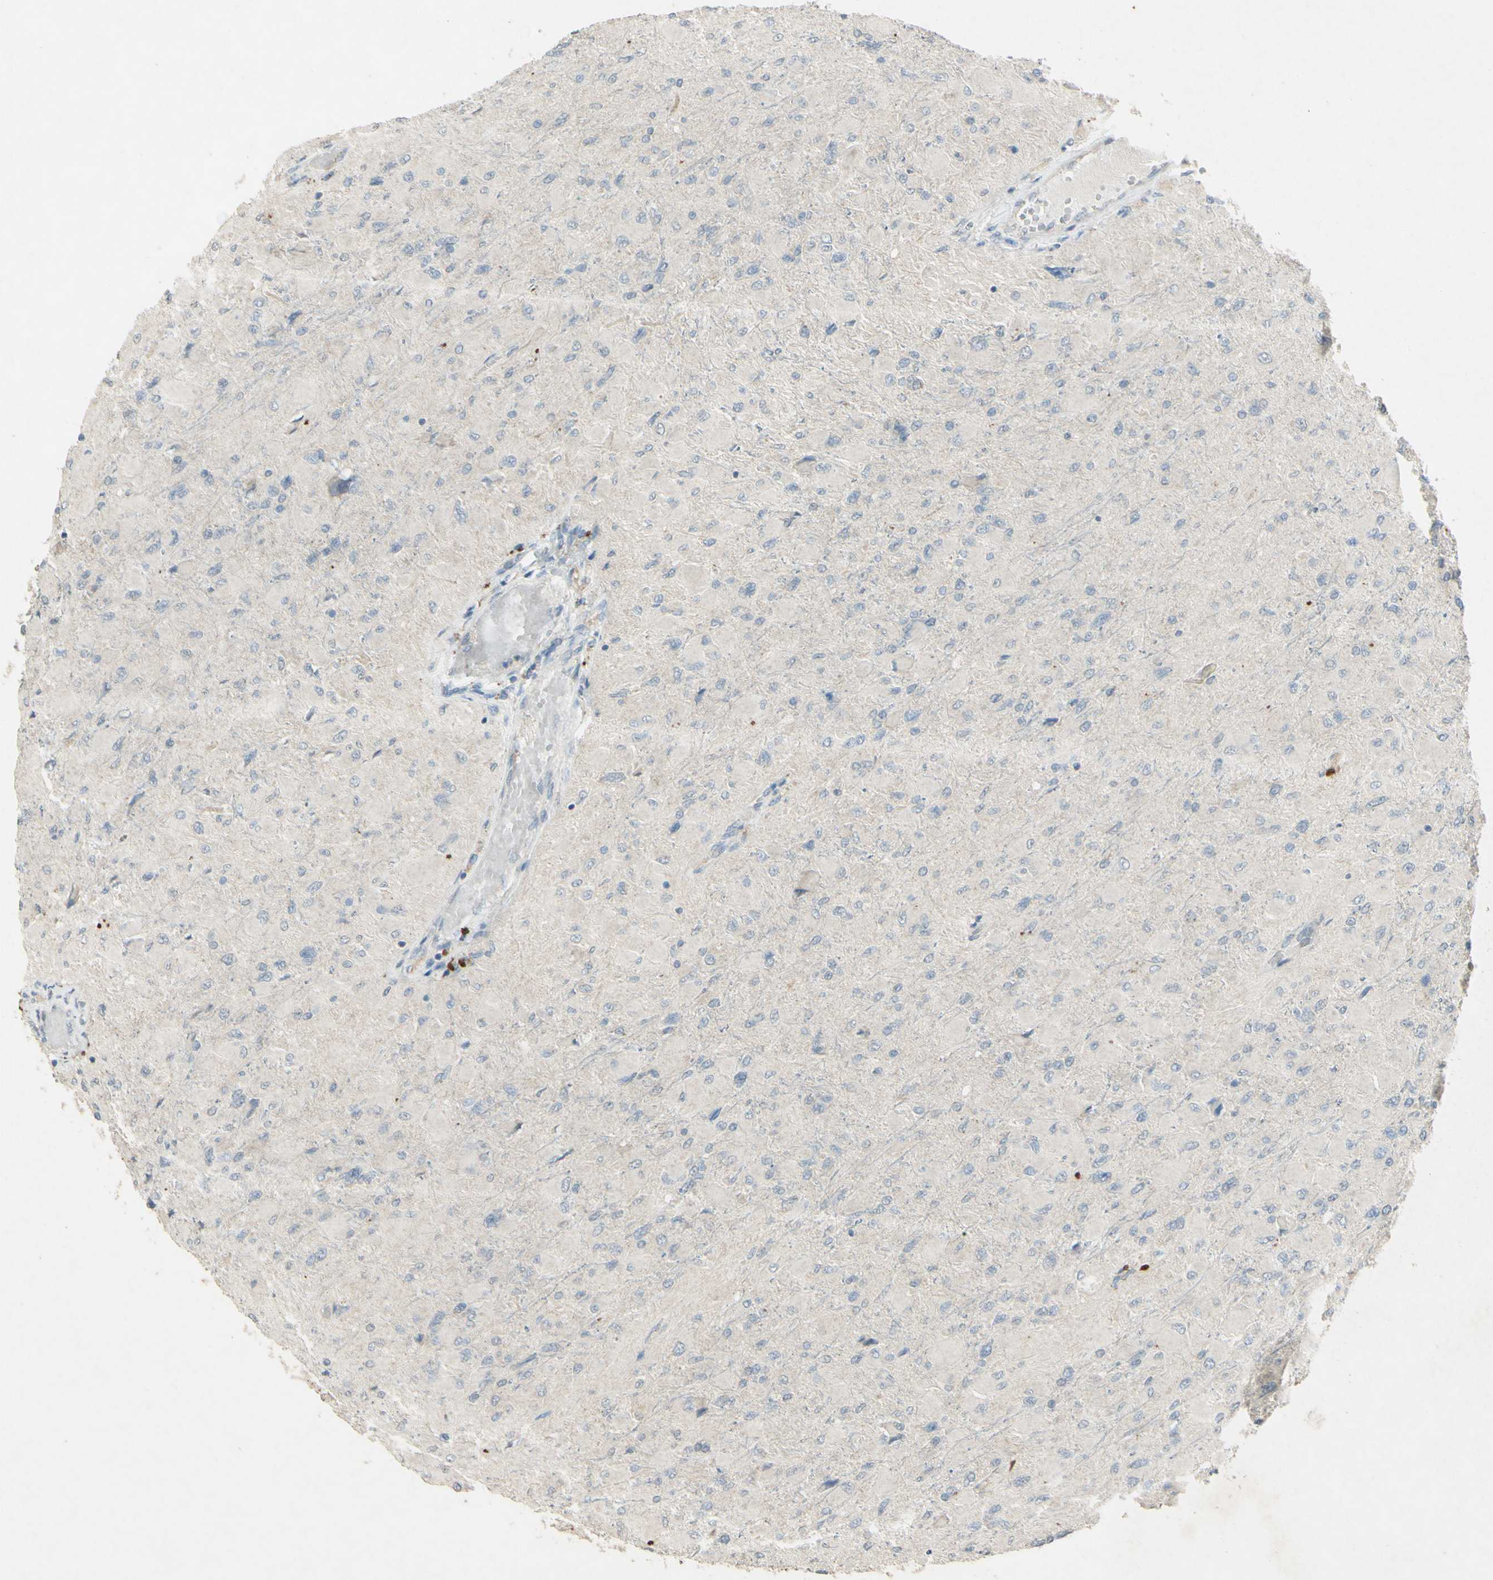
{"staining": {"intensity": "negative", "quantity": "none", "location": "none"}, "tissue": "glioma", "cell_type": "Tumor cells", "image_type": "cancer", "snomed": [{"axis": "morphology", "description": "Glioma, malignant, High grade"}, {"axis": "topography", "description": "Cerebral cortex"}], "caption": "An IHC histopathology image of malignant glioma (high-grade) is shown. There is no staining in tumor cells of malignant glioma (high-grade).", "gene": "TIMM21", "patient": {"sex": "female", "age": 36}}